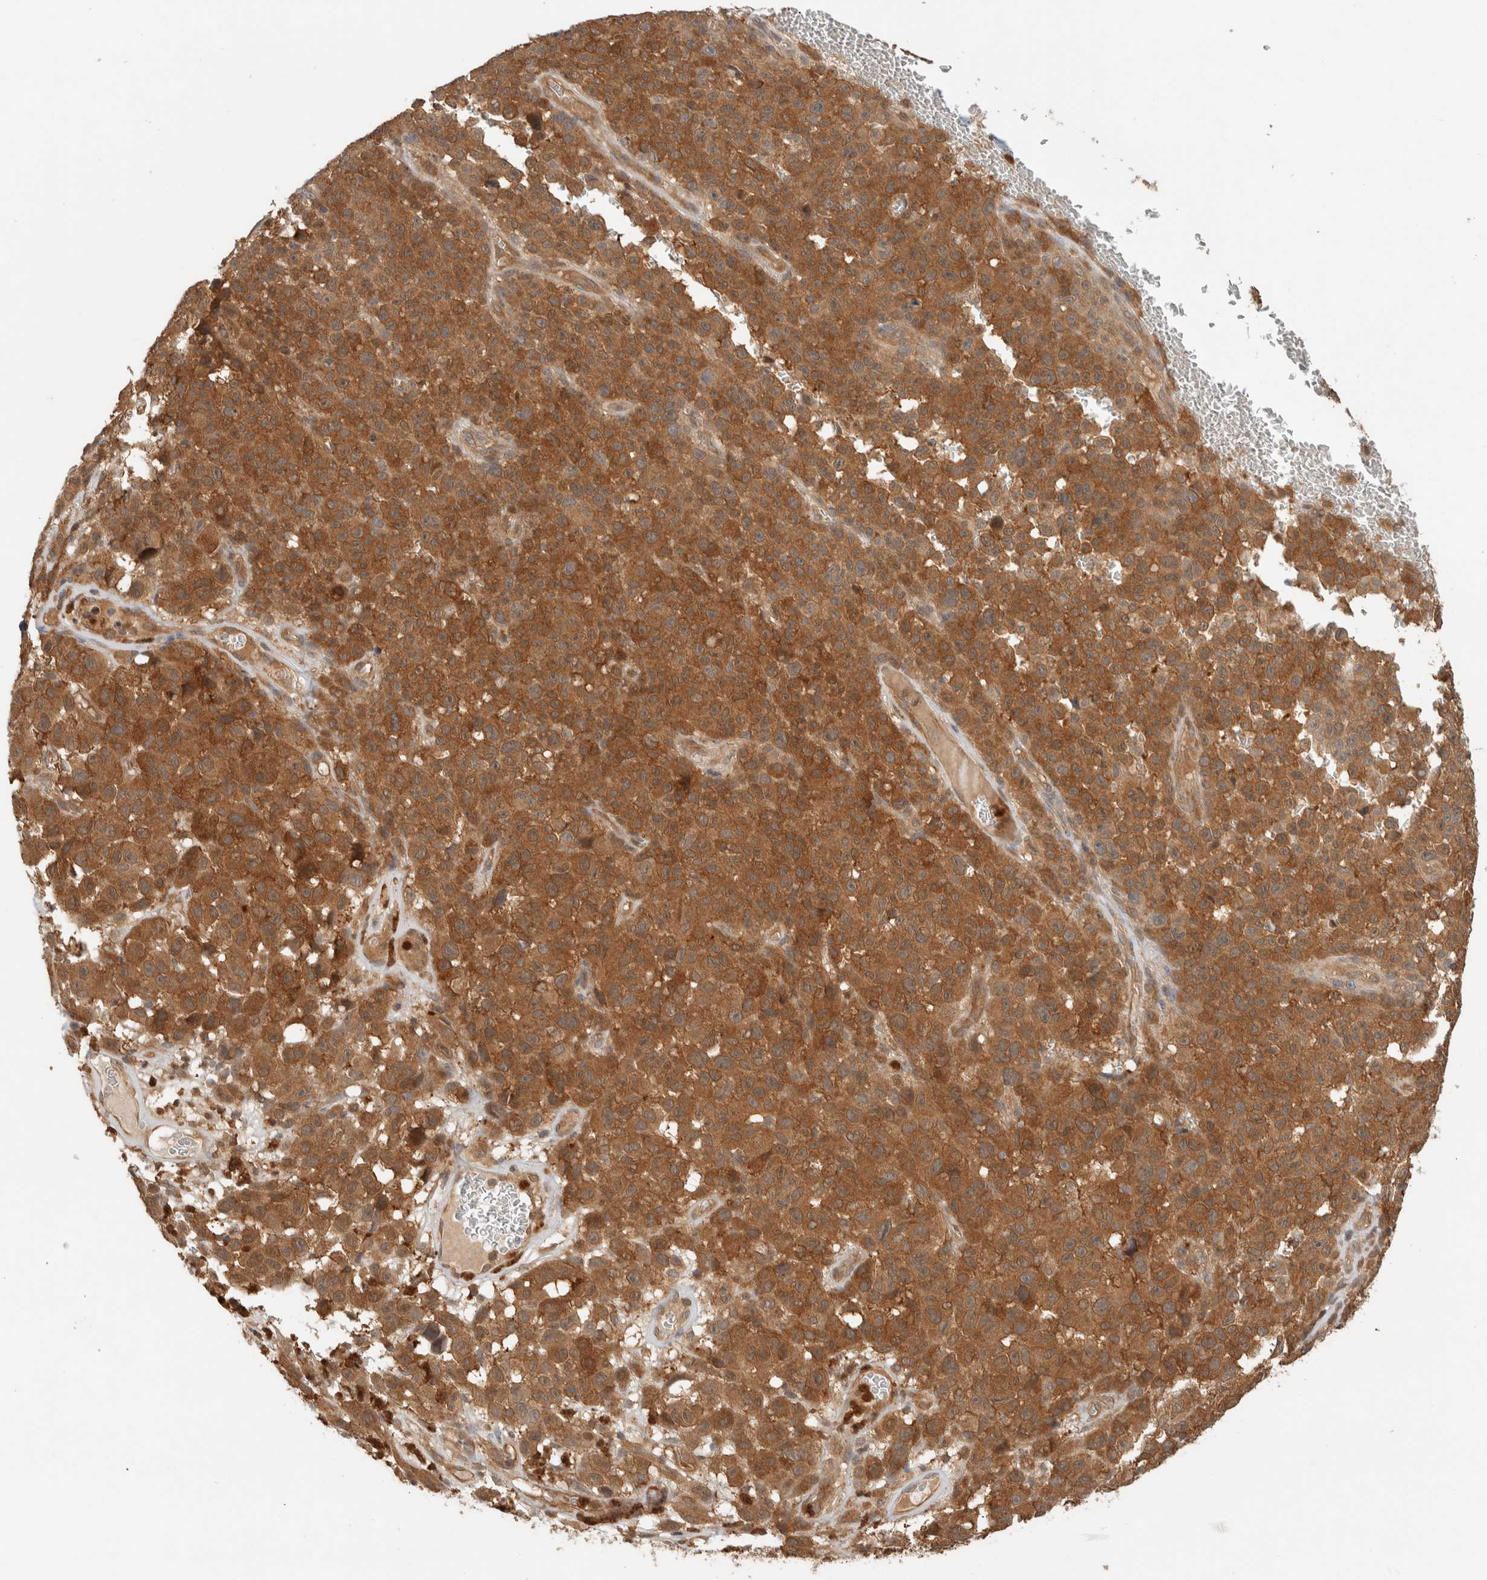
{"staining": {"intensity": "strong", "quantity": ">75%", "location": "cytoplasmic/membranous"}, "tissue": "melanoma", "cell_type": "Tumor cells", "image_type": "cancer", "snomed": [{"axis": "morphology", "description": "Malignant melanoma, NOS"}, {"axis": "topography", "description": "Skin"}], "caption": "Brown immunohistochemical staining in human malignant melanoma demonstrates strong cytoplasmic/membranous expression in about >75% of tumor cells.", "gene": "ADSS2", "patient": {"sex": "female", "age": 82}}